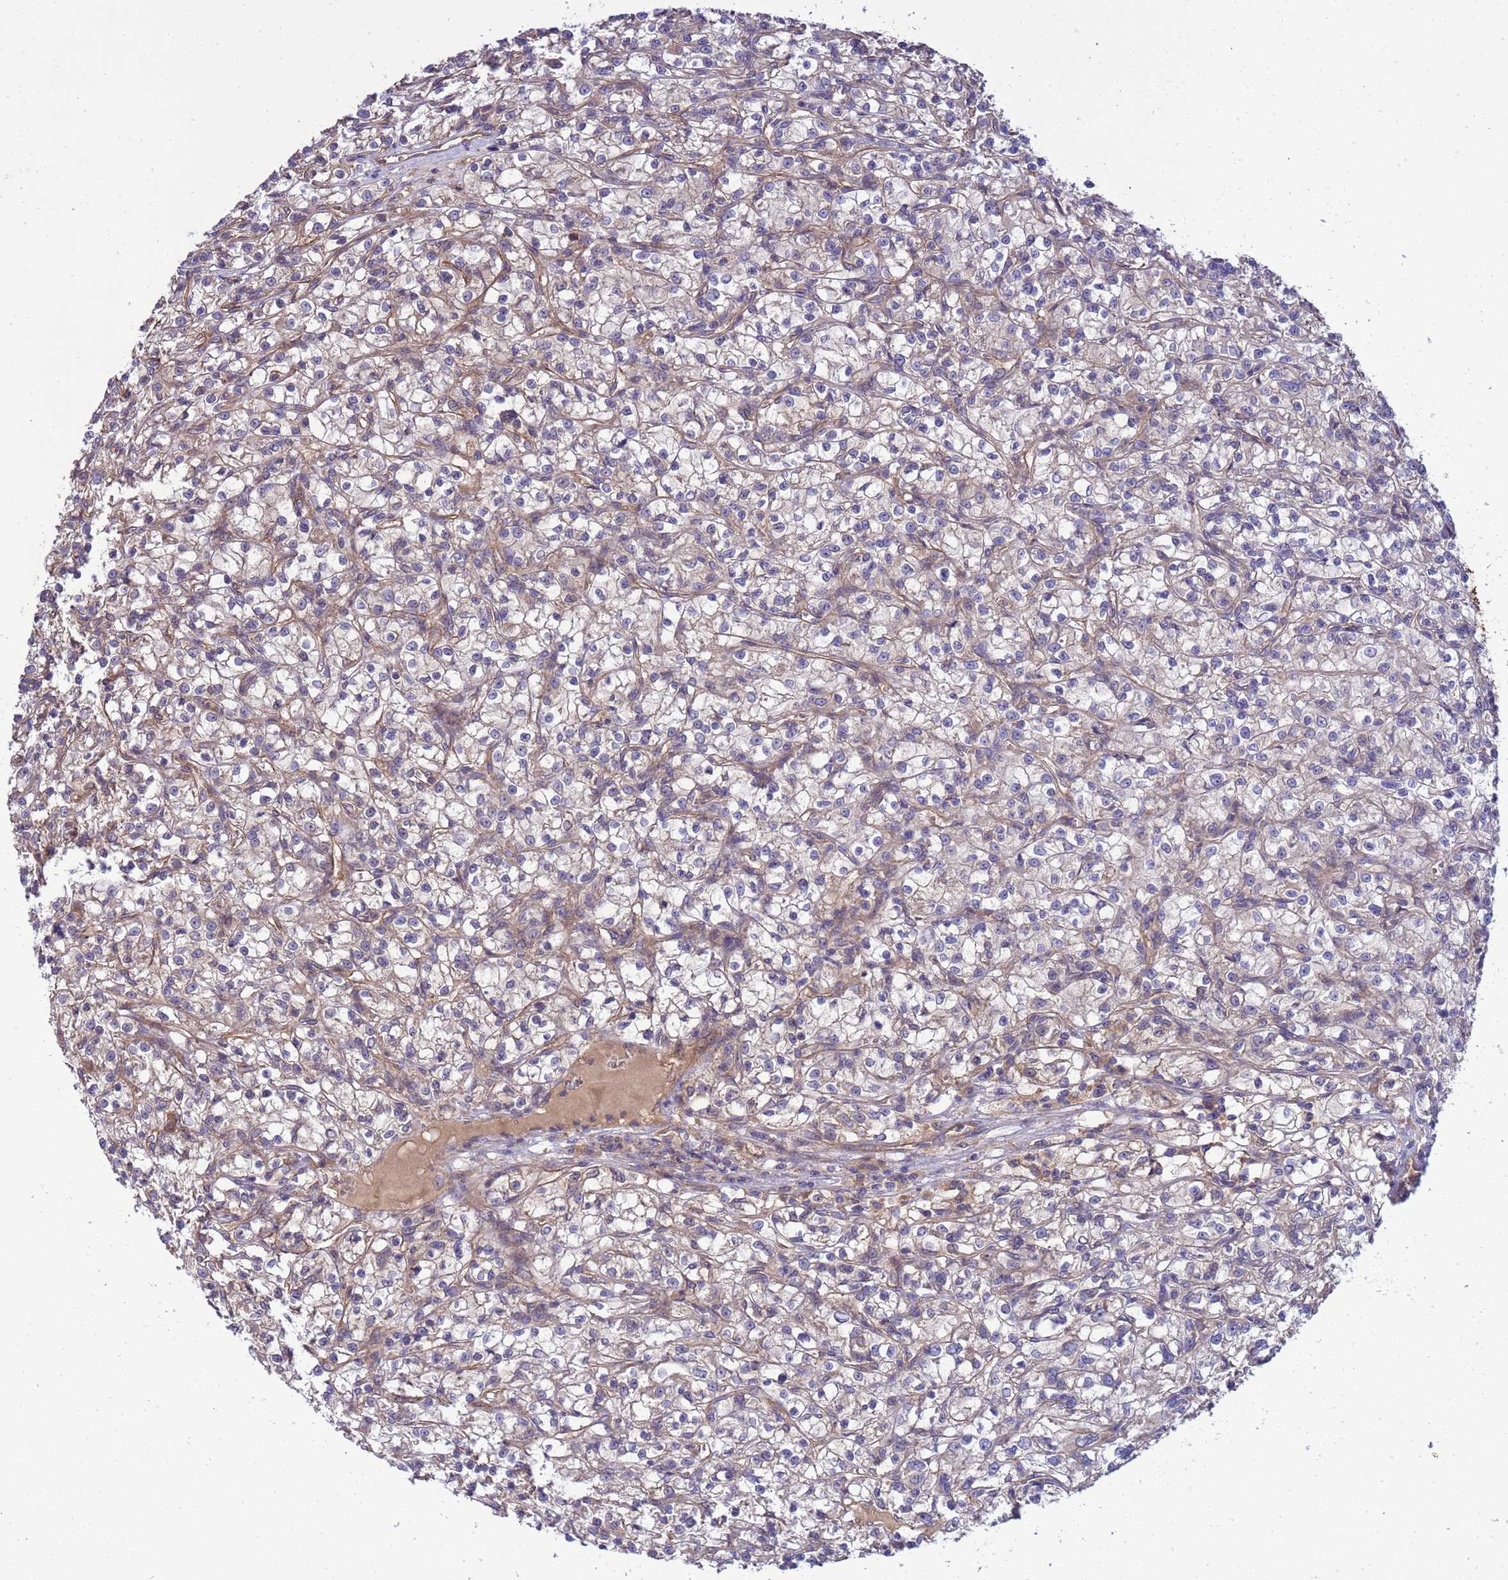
{"staining": {"intensity": "negative", "quantity": "none", "location": "none"}, "tissue": "renal cancer", "cell_type": "Tumor cells", "image_type": "cancer", "snomed": [{"axis": "morphology", "description": "Adenocarcinoma, NOS"}, {"axis": "topography", "description": "Kidney"}], "caption": "Renal cancer stained for a protein using immunohistochemistry shows no positivity tumor cells.", "gene": "SMCO3", "patient": {"sex": "female", "age": 59}}